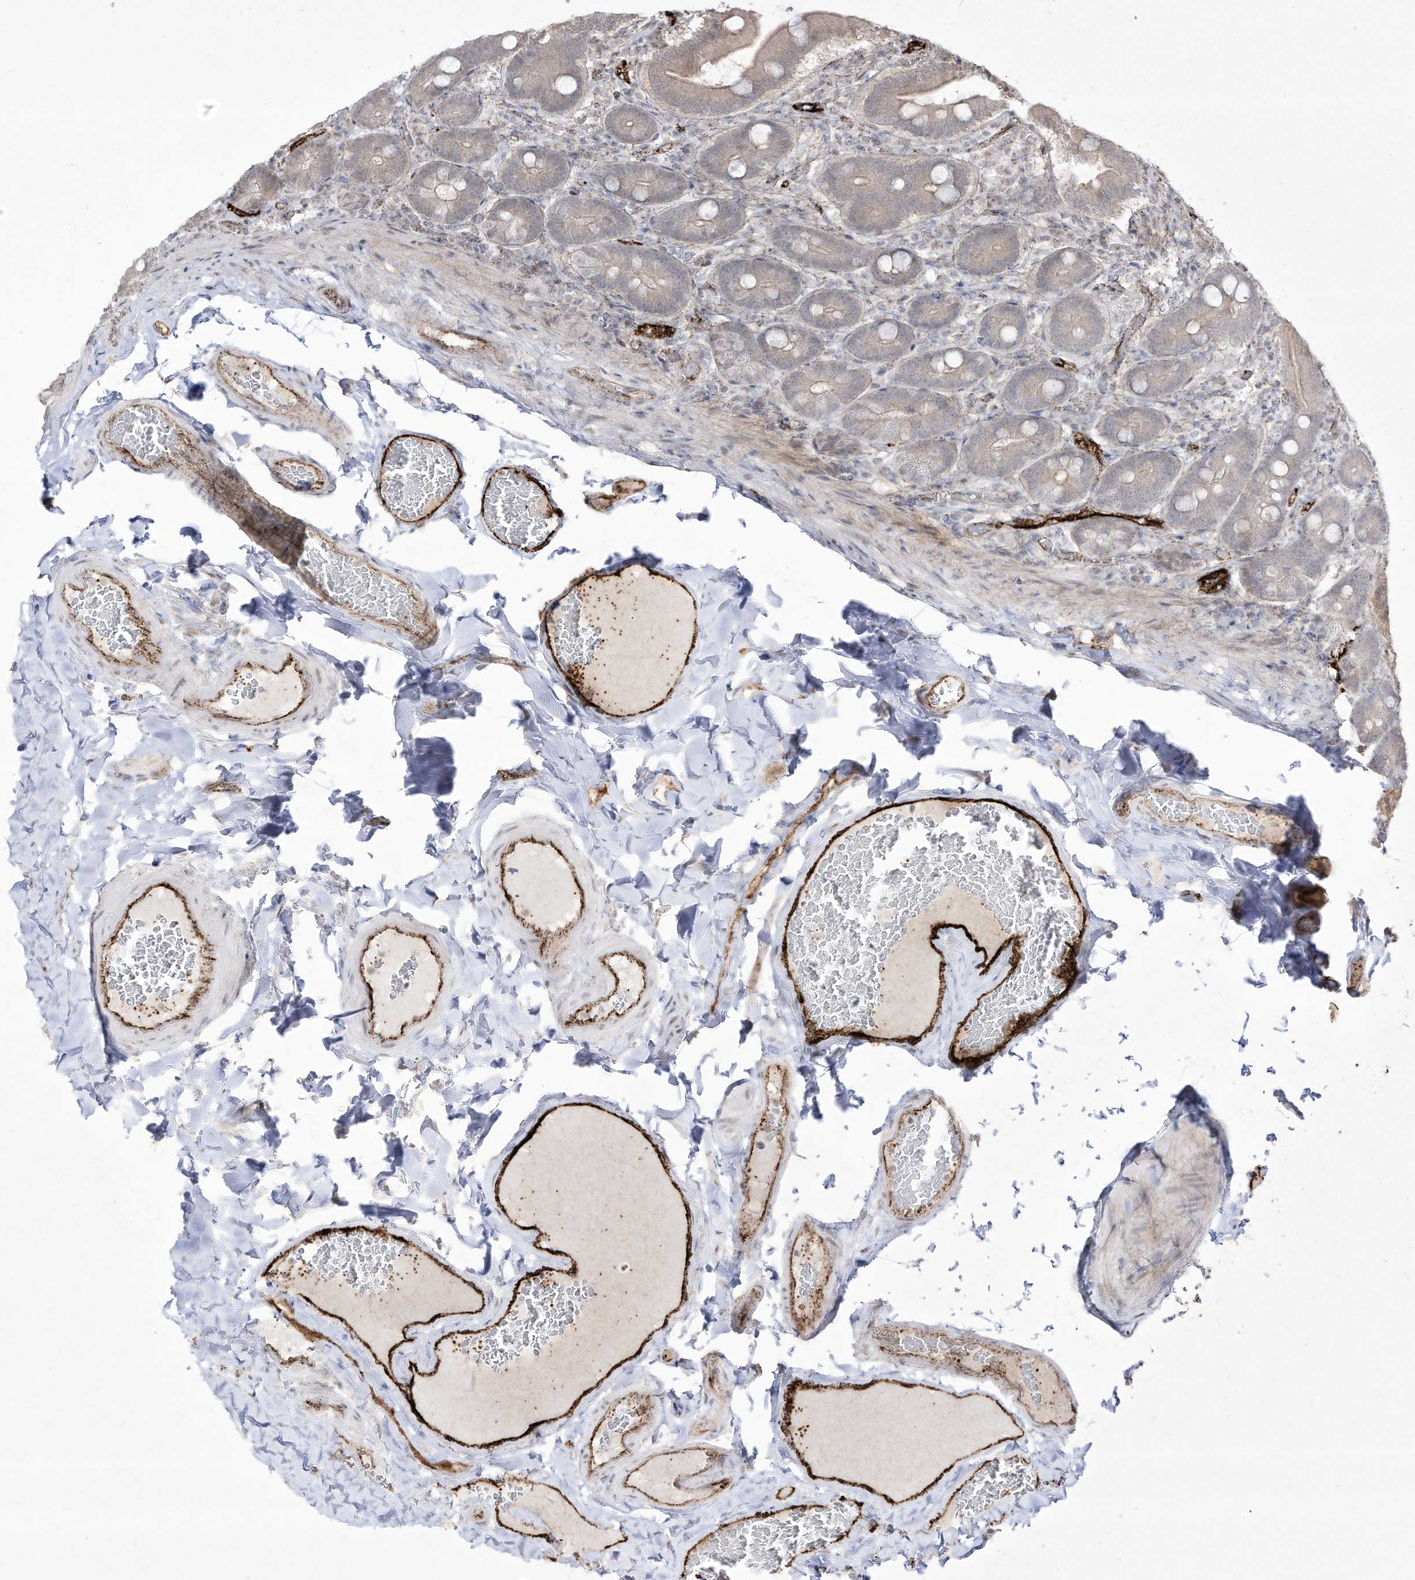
{"staining": {"intensity": "moderate", "quantity": "25%-75%", "location": "cytoplasmic/membranous"}, "tissue": "duodenum", "cell_type": "Glandular cells", "image_type": "normal", "snomed": [{"axis": "morphology", "description": "Normal tissue, NOS"}, {"axis": "topography", "description": "Duodenum"}], "caption": "Duodenum was stained to show a protein in brown. There is medium levels of moderate cytoplasmic/membranous positivity in about 25%-75% of glandular cells. (DAB IHC with brightfield microscopy, high magnification).", "gene": "ZGRF1", "patient": {"sex": "female", "age": 62}}